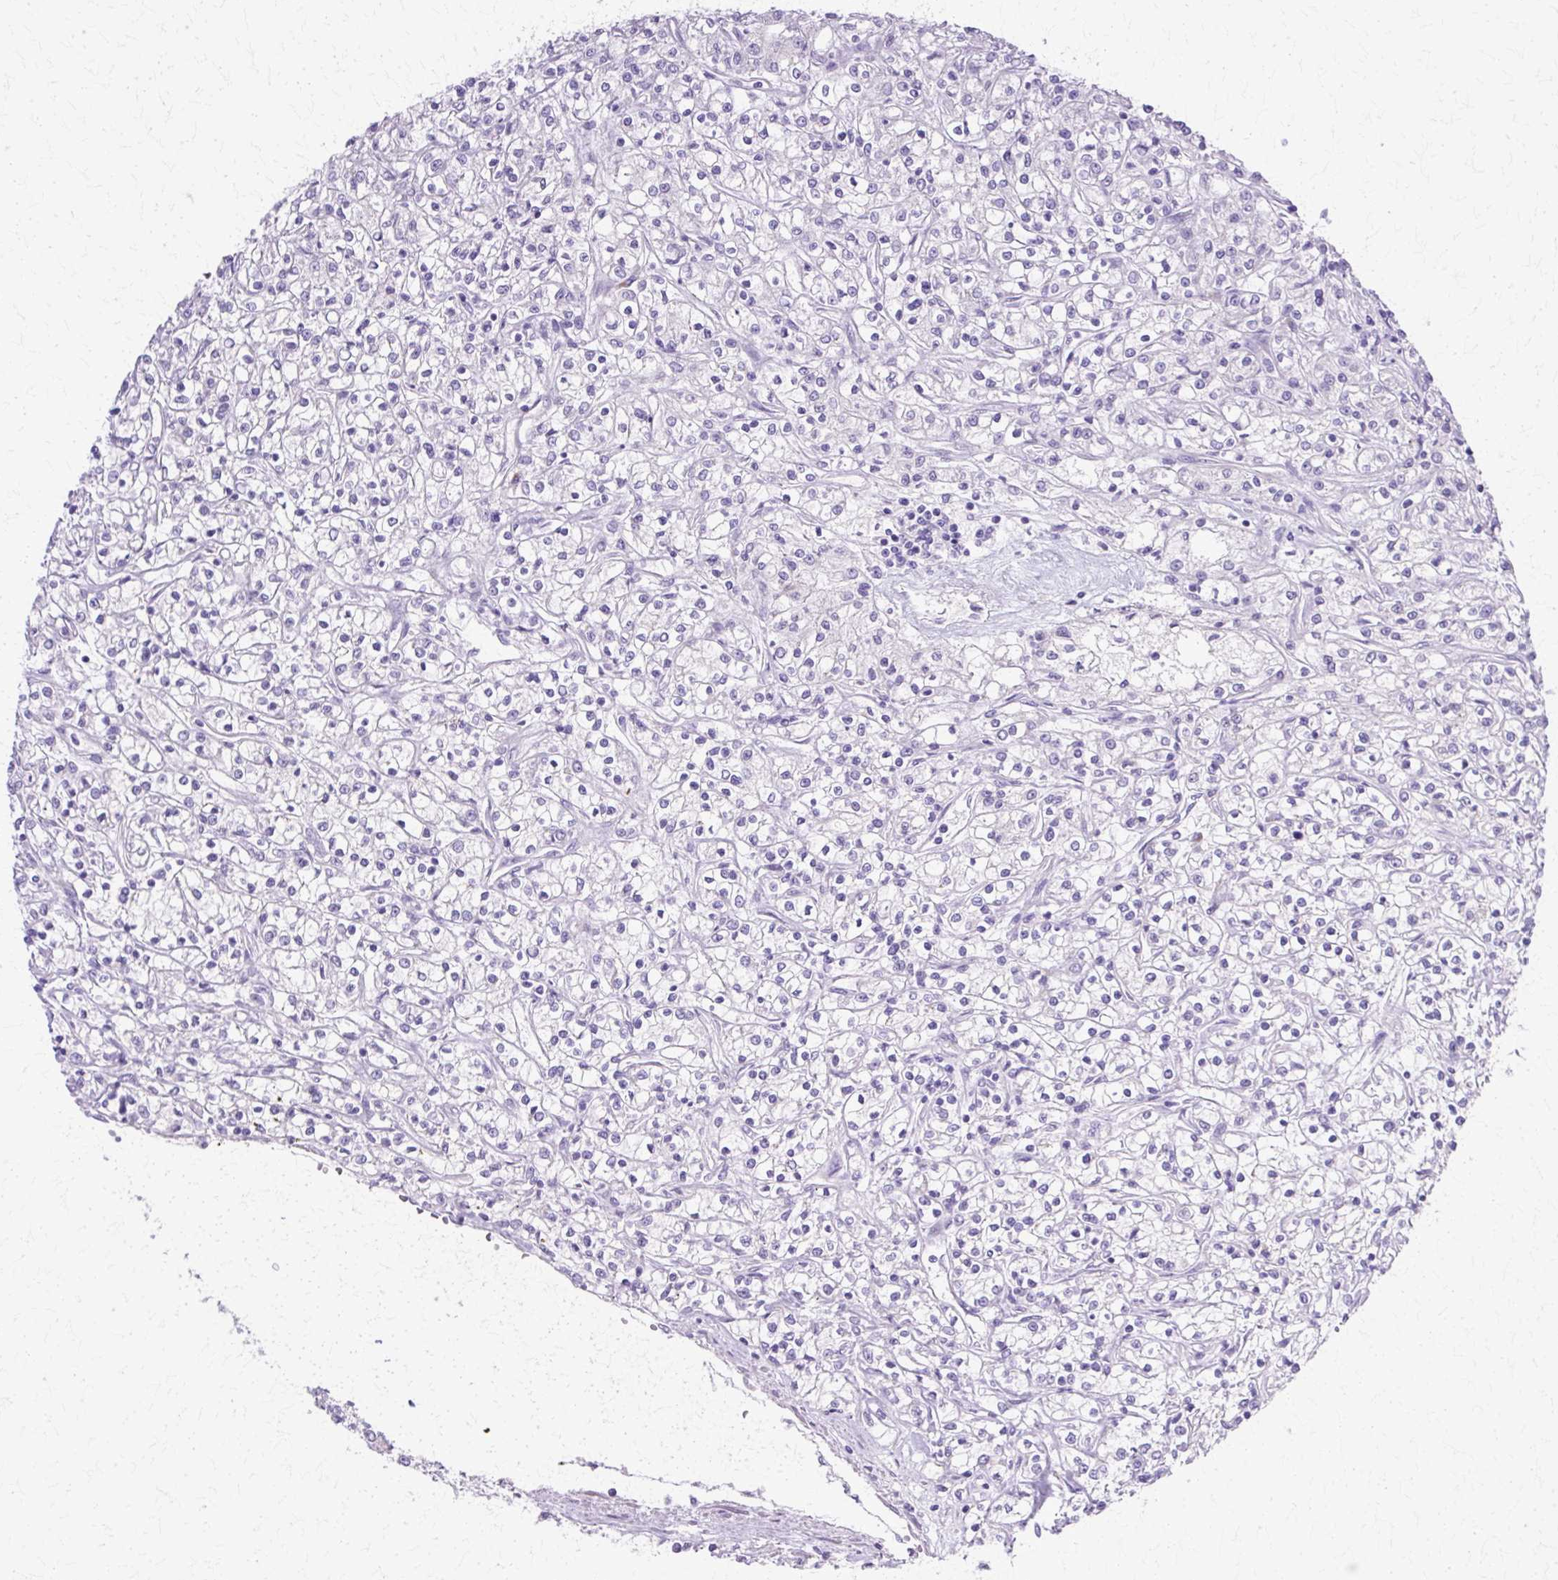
{"staining": {"intensity": "negative", "quantity": "none", "location": "none"}, "tissue": "renal cancer", "cell_type": "Tumor cells", "image_type": "cancer", "snomed": [{"axis": "morphology", "description": "Adenocarcinoma, NOS"}, {"axis": "topography", "description": "Kidney"}], "caption": "A high-resolution micrograph shows IHC staining of renal cancer, which demonstrates no significant staining in tumor cells. (DAB immunohistochemistry (IHC), high magnification).", "gene": "TBC1D3G", "patient": {"sex": "female", "age": 59}}